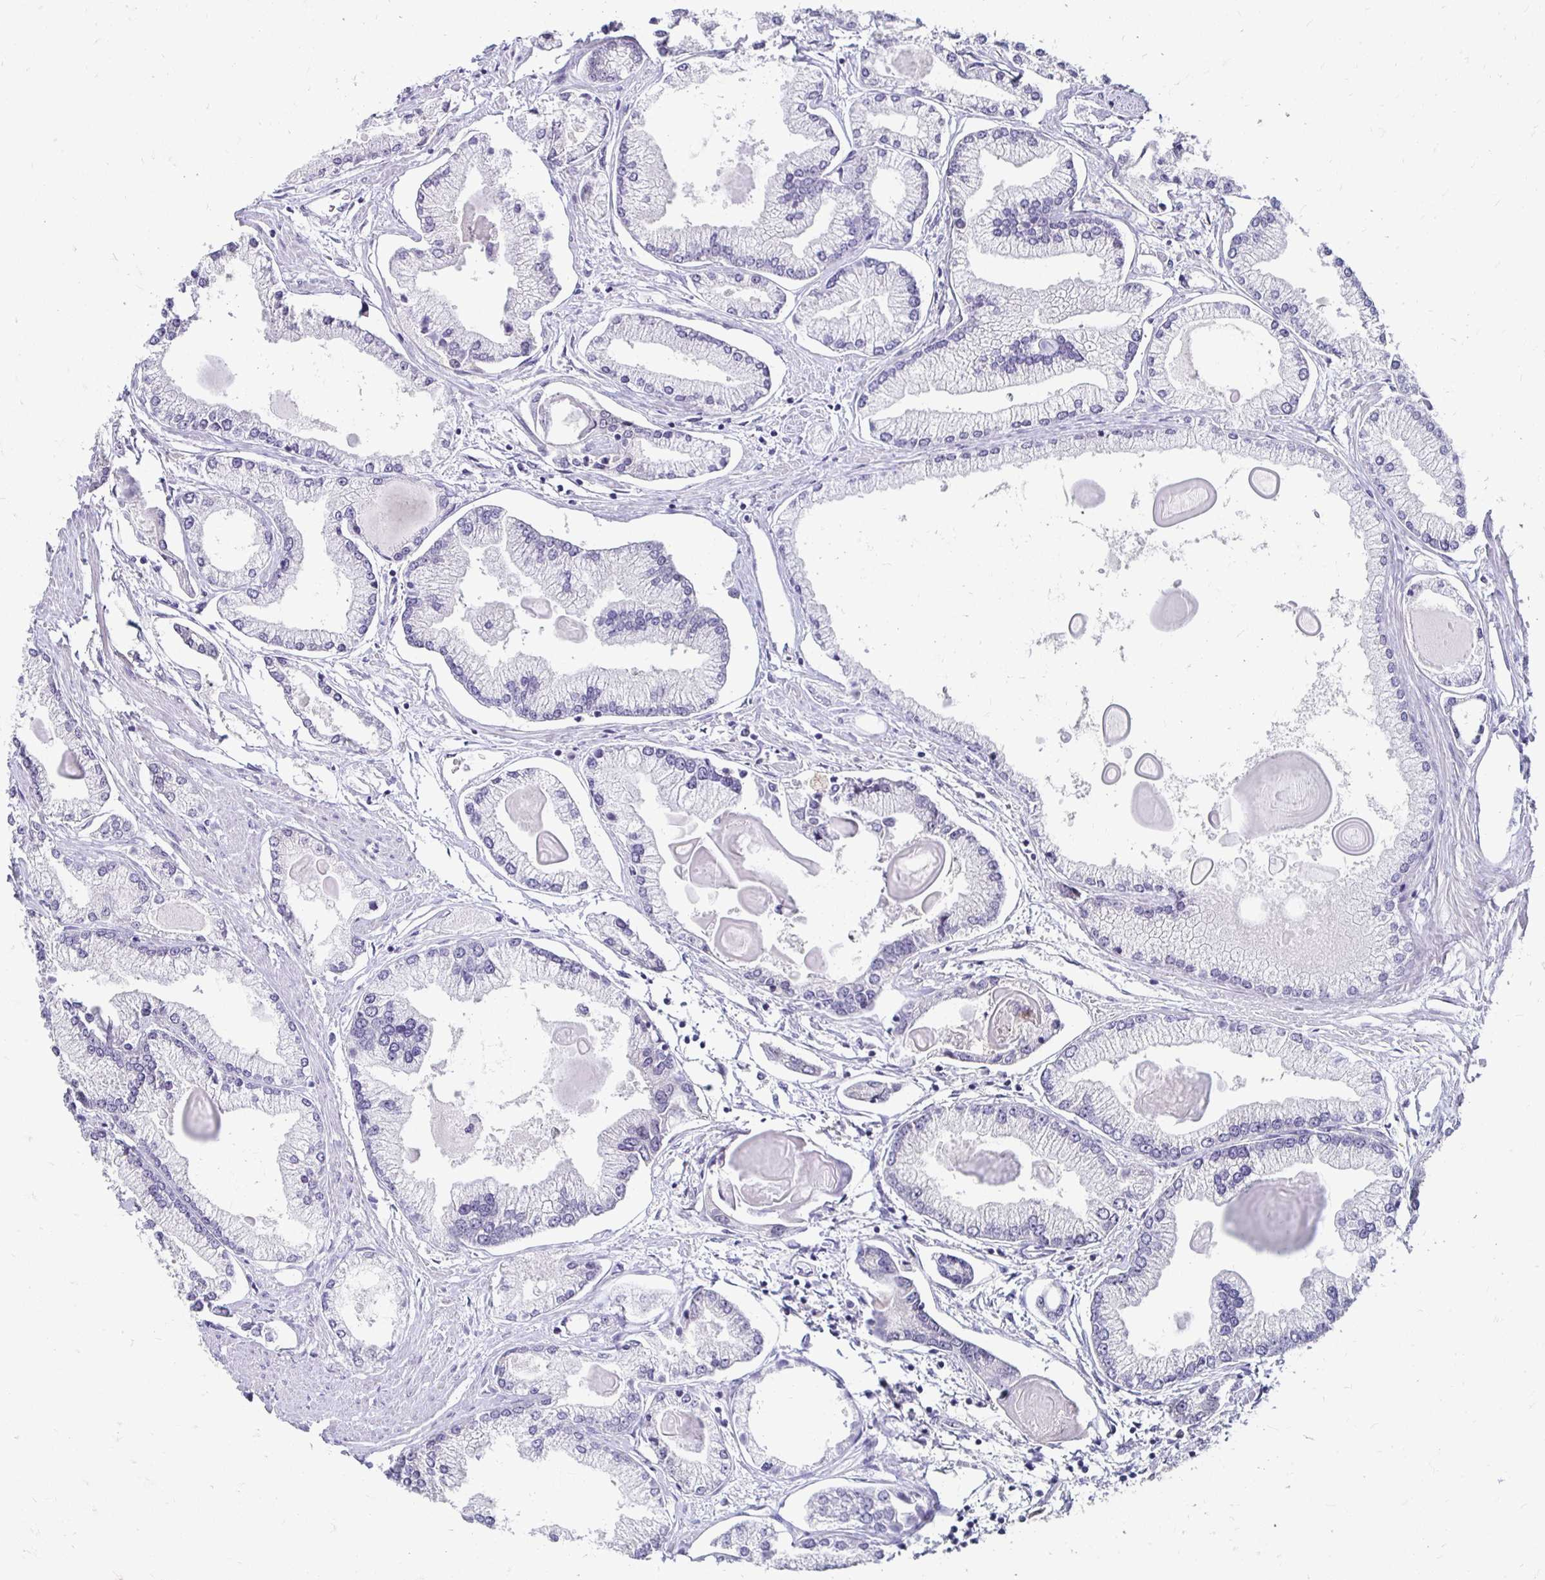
{"staining": {"intensity": "negative", "quantity": "none", "location": "none"}, "tissue": "prostate cancer", "cell_type": "Tumor cells", "image_type": "cancer", "snomed": [{"axis": "morphology", "description": "Adenocarcinoma, High grade"}, {"axis": "topography", "description": "Prostate"}], "caption": "There is no significant positivity in tumor cells of prostate cancer (high-grade adenocarcinoma).", "gene": "PADI2", "patient": {"sex": "male", "age": 68}}